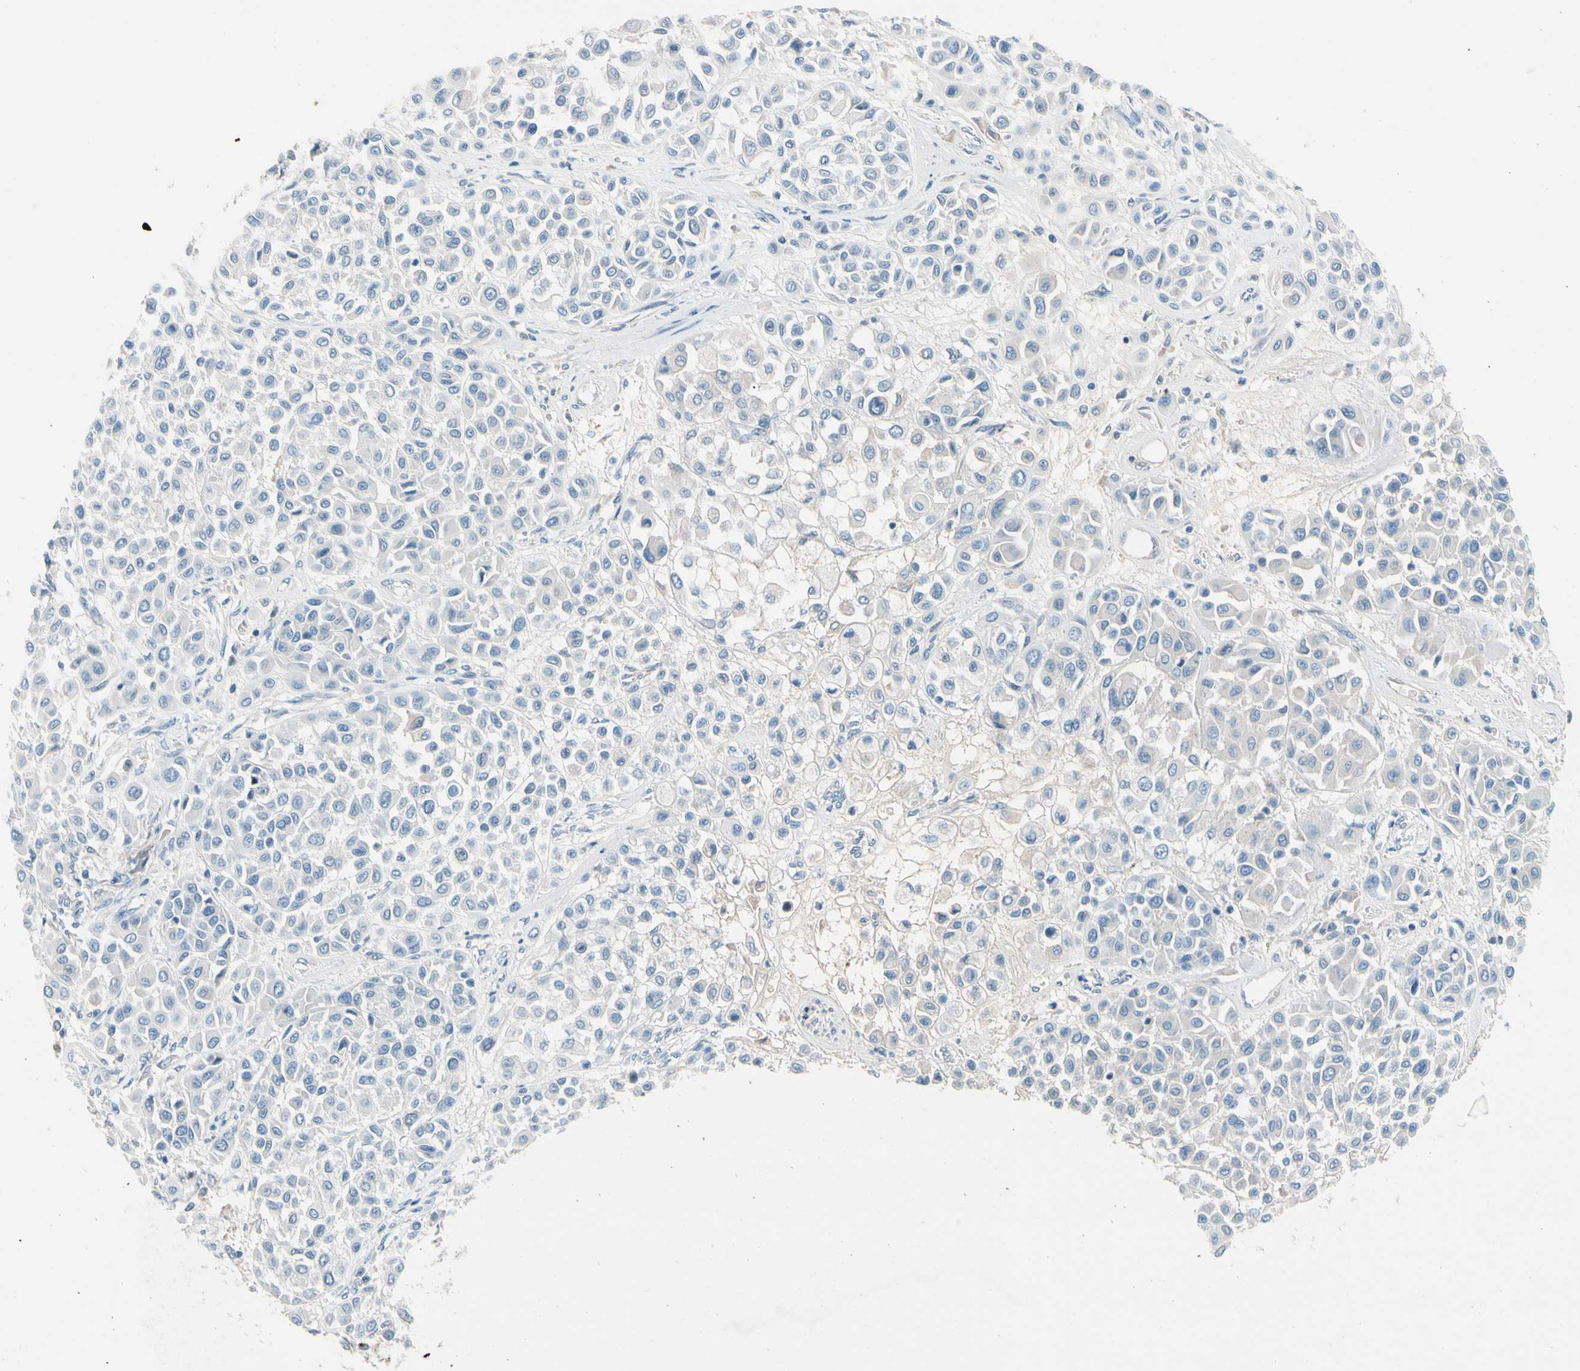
{"staining": {"intensity": "negative", "quantity": "none", "location": "none"}, "tissue": "melanoma", "cell_type": "Tumor cells", "image_type": "cancer", "snomed": [{"axis": "morphology", "description": "Malignant melanoma, Metastatic site"}, {"axis": "topography", "description": "Soft tissue"}], "caption": "Malignant melanoma (metastatic site) was stained to show a protein in brown. There is no significant expression in tumor cells. (DAB immunohistochemistry (IHC), high magnification).", "gene": "CNDP1", "patient": {"sex": "male", "age": 41}}